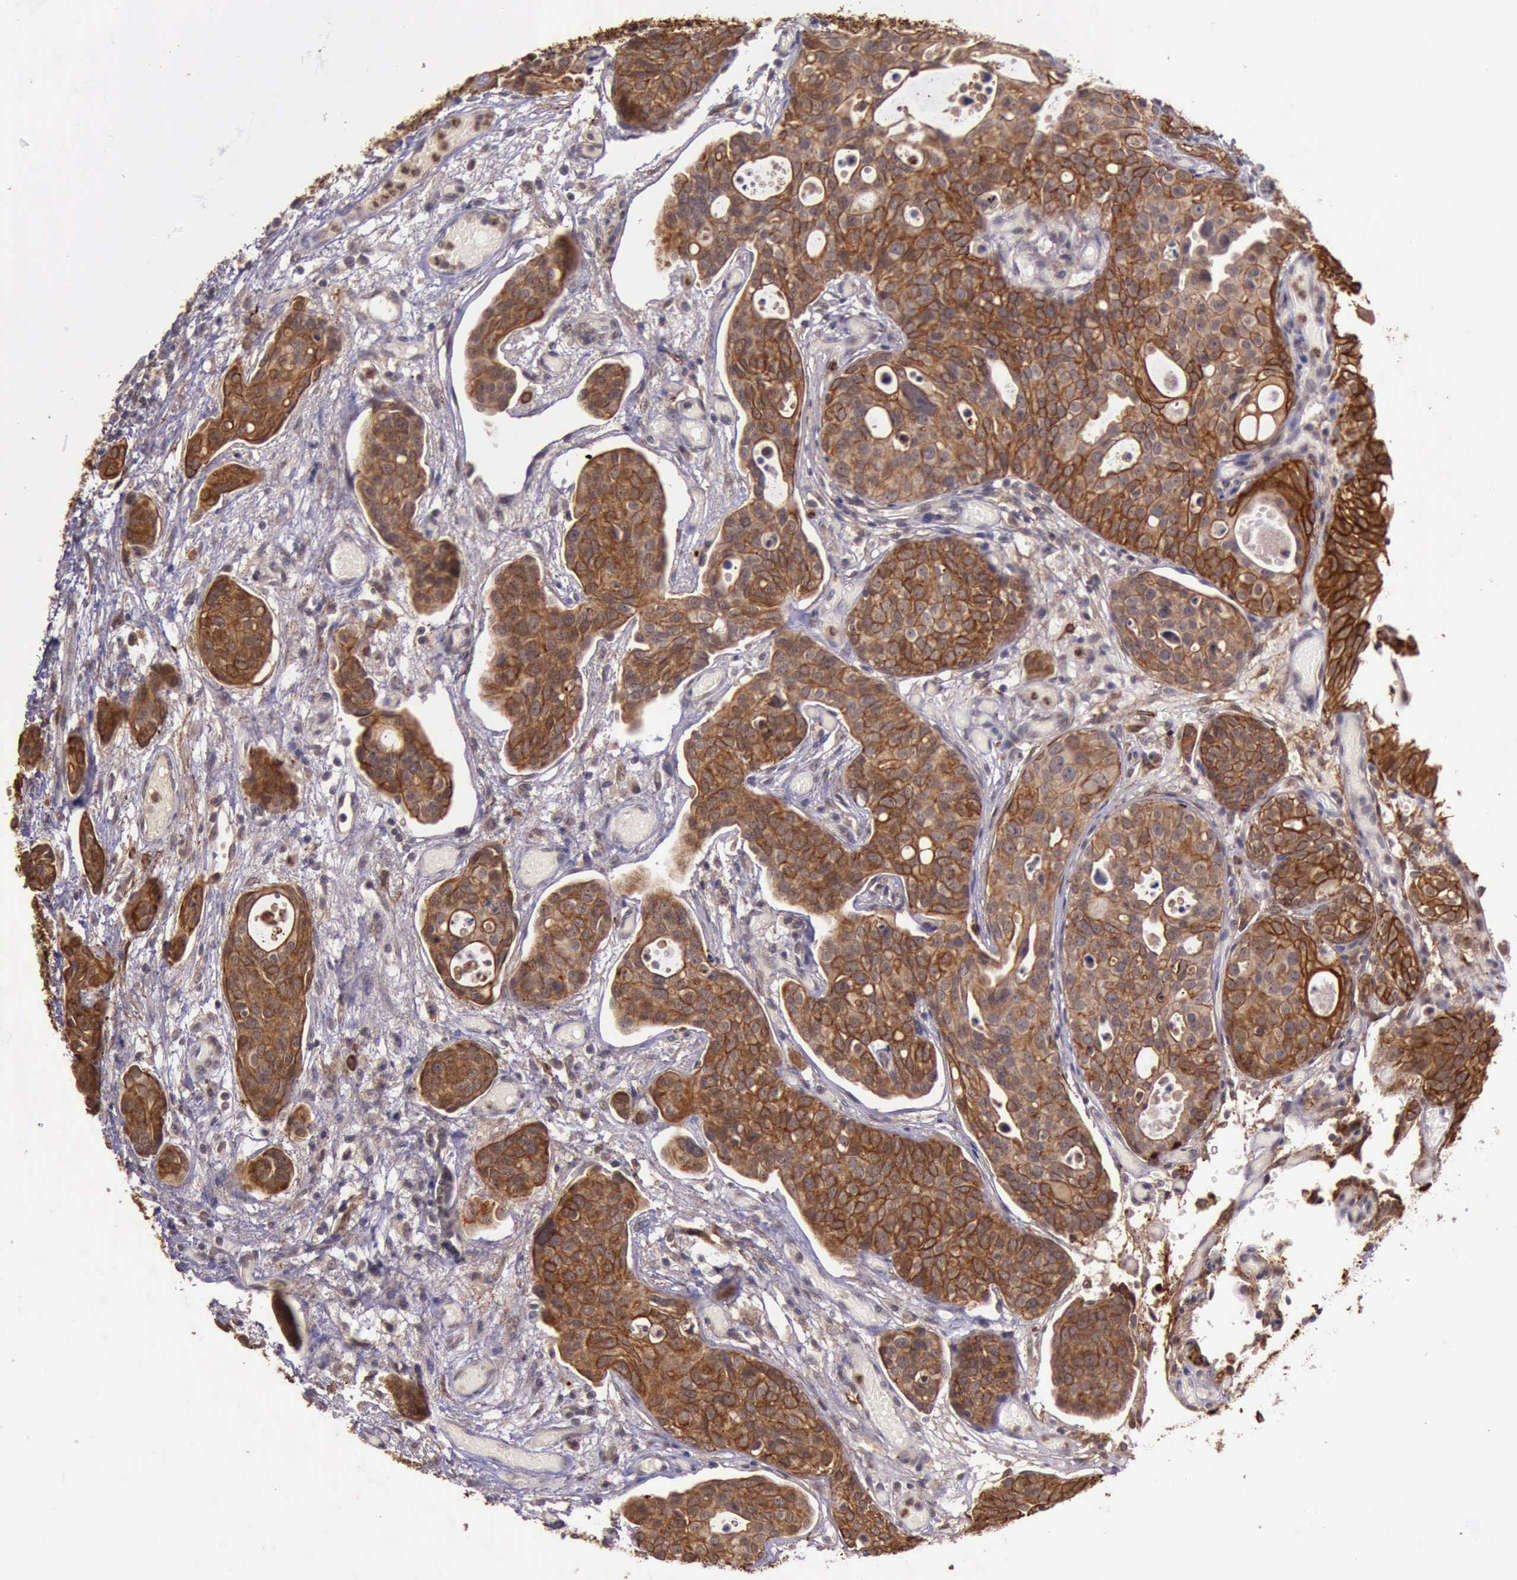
{"staining": {"intensity": "moderate", "quantity": ">75%", "location": "cytoplasmic/membranous"}, "tissue": "urothelial cancer", "cell_type": "Tumor cells", "image_type": "cancer", "snomed": [{"axis": "morphology", "description": "Urothelial carcinoma, High grade"}, {"axis": "topography", "description": "Urinary bladder"}], "caption": "An image of human urothelial carcinoma (high-grade) stained for a protein exhibits moderate cytoplasmic/membranous brown staining in tumor cells.", "gene": "PRICKLE3", "patient": {"sex": "male", "age": 78}}